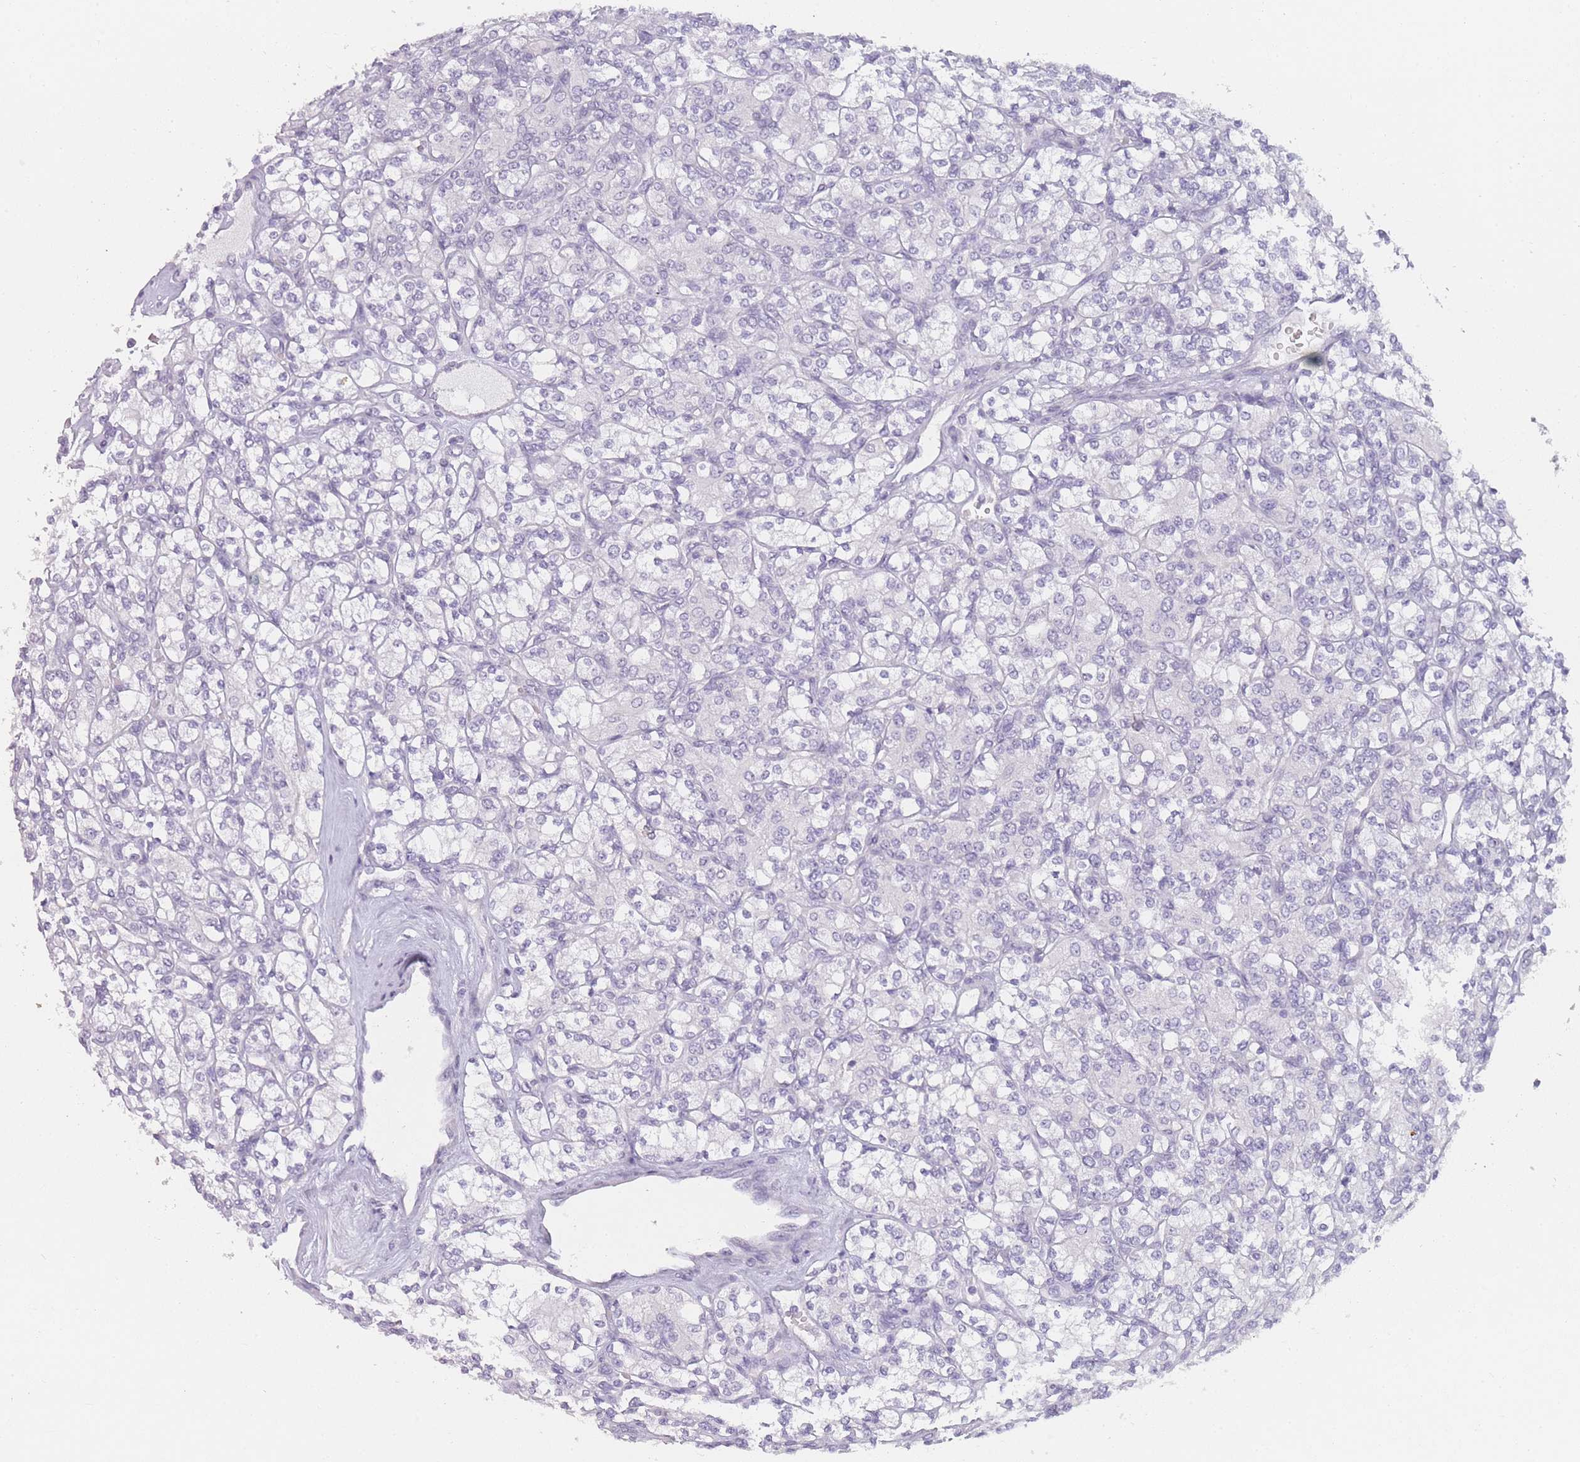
{"staining": {"intensity": "negative", "quantity": "none", "location": "none"}, "tissue": "renal cancer", "cell_type": "Tumor cells", "image_type": "cancer", "snomed": [{"axis": "morphology", "description": "Adenocarcinoma, NOS"}, {"axis": "topography", "description": "Kidney"}], "caption": "IHC of renal adenocarcinoma reveals no positivity in tumor cells.", "gene": "INS", "patient": {"sex": "male", "age": 77}}